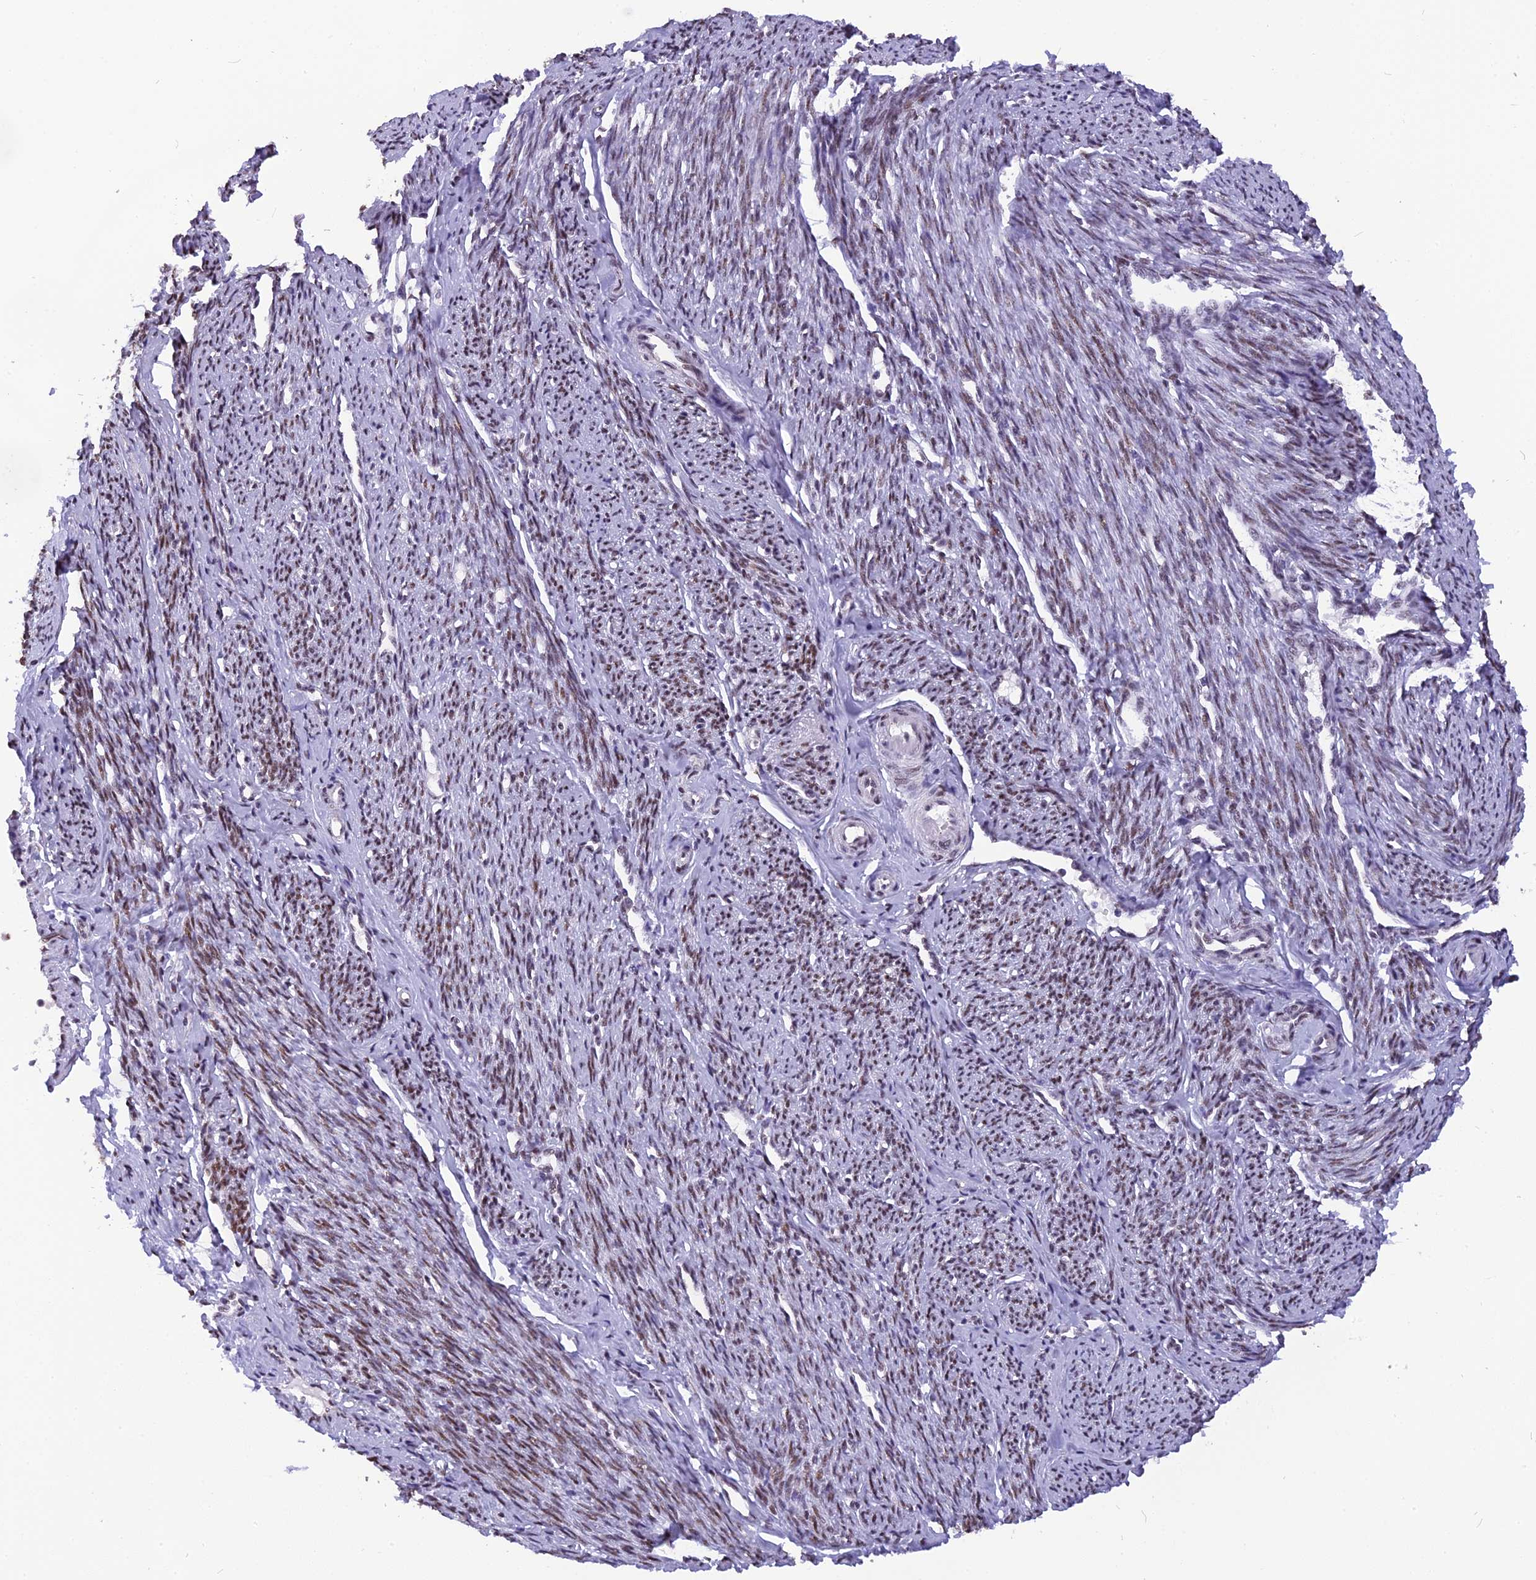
{"staining": {"intensity": "moderate", "quantity": "25%-75%", "location": "nuclear"}, "tissue": "smooth muscle", "cell_type": "Smooth muscle cells", "image_type": "normal", "snomed": [{"axis": "morphology", "description": "Normal tissue, NOS"}, {"axis": "topography", "description": "Smooth muscle"}, {"axis": "topography", "description": "Uterus"}], "caption": "This micrograph shows immunohistochemistry staining of normal smooth muscle, with medium moderate nuclear staining in about 25%-75% of smooth muscle cells.", "gene": "IRF2BP1", "patient": {"sex": "female", "age": 59}}